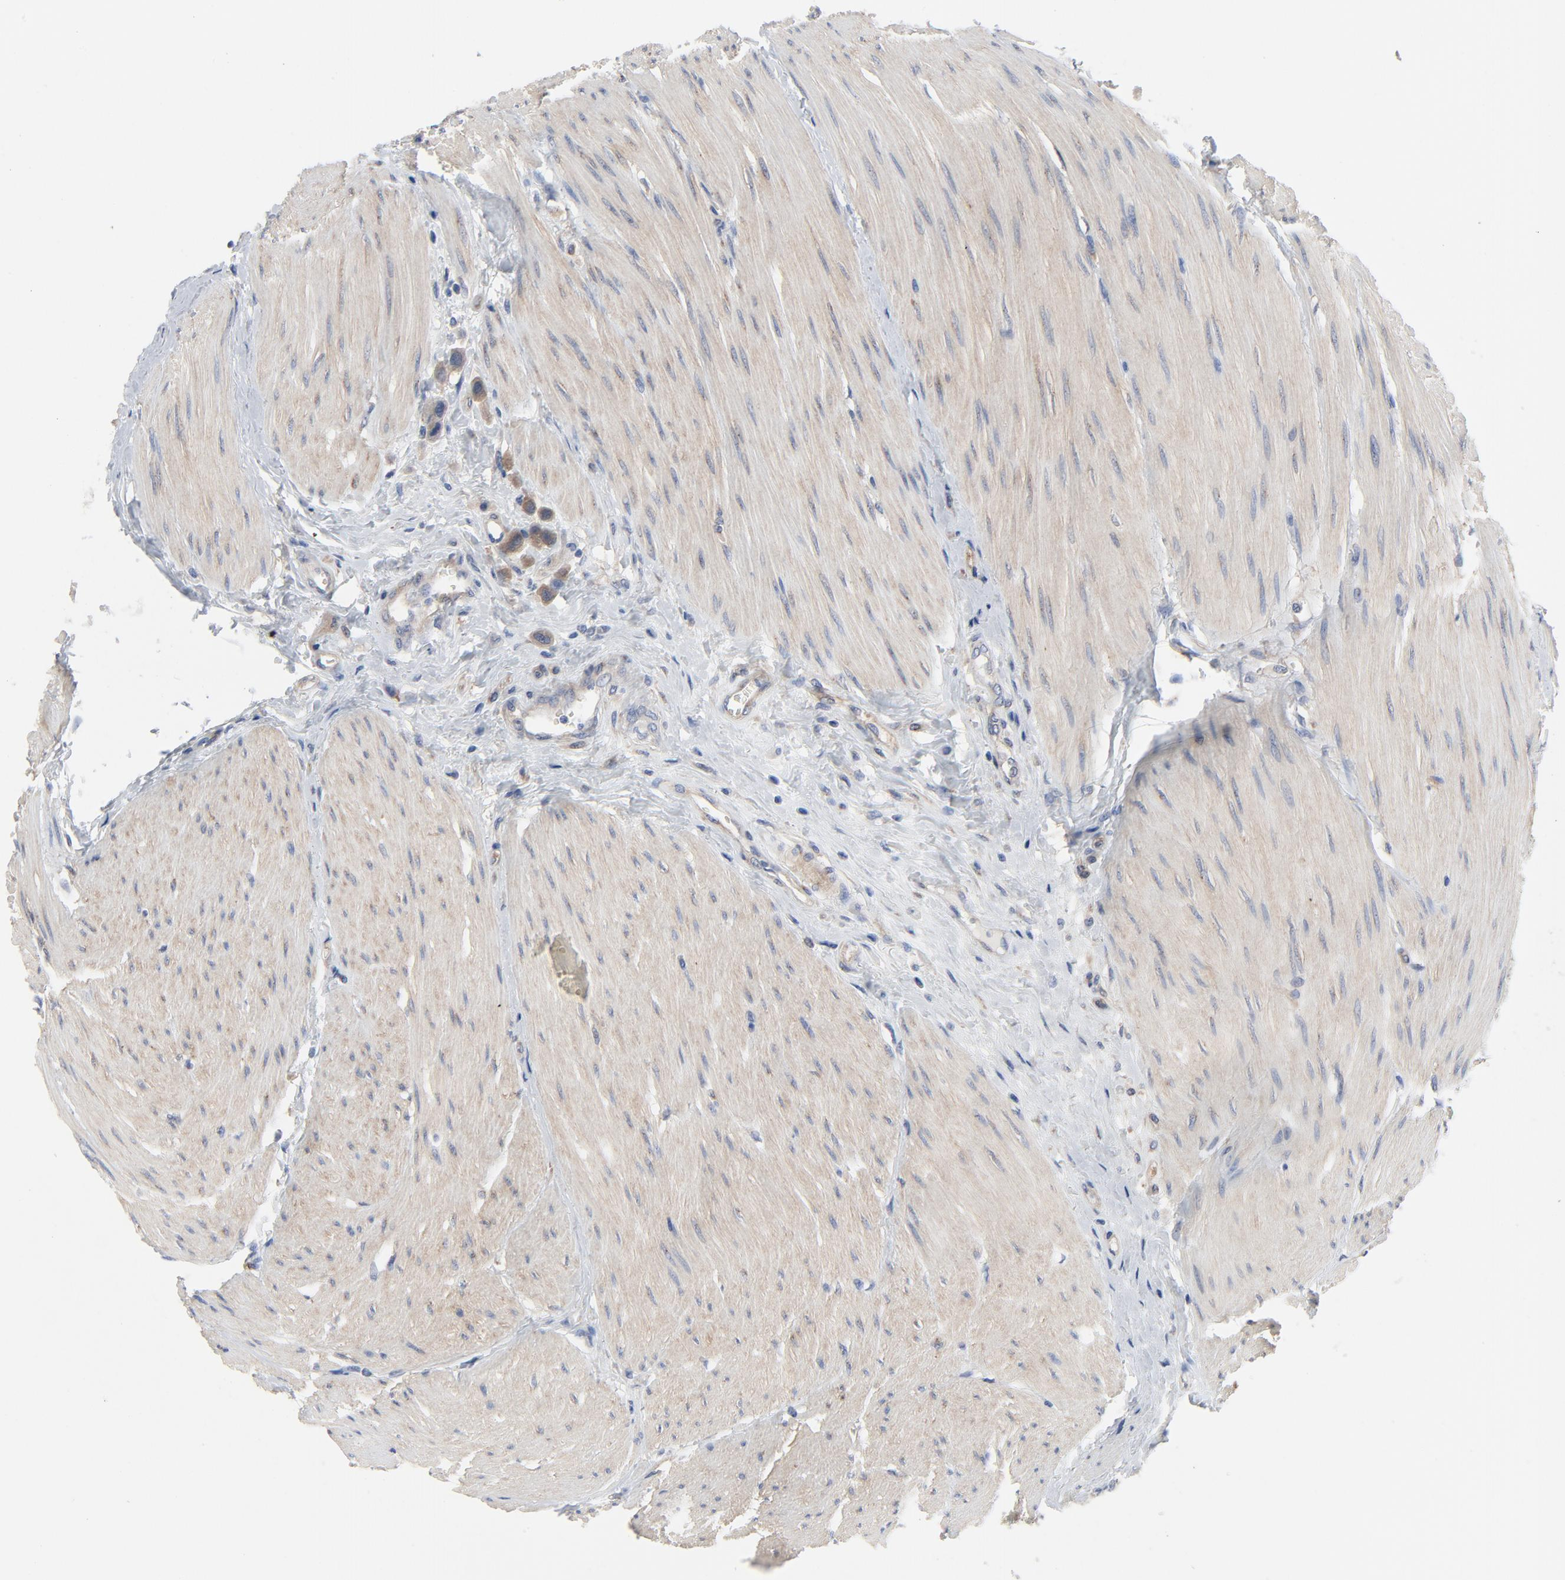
{"staining": {"intensity": "moderate", "quantity": ">75%", "location": "cytoplasmic/membranous"}, "tissue": "urothelial cancer", "cell_type": "Tumor cells", "image_type": "cancer", "snomed": [{"axis": "morphology", "description": "Urothelial carcinoma, High grade"}, {"axis": "topography", "description": "Urinary bladder"}], "caption": "Tumor cells reveal moderate cytoplasmic/membranous positivity in about >75% of cells in urothelial carcinoma (high-grade).", "gene": "DYNLT3", "patient": {"sex": "male", "age": 50}}